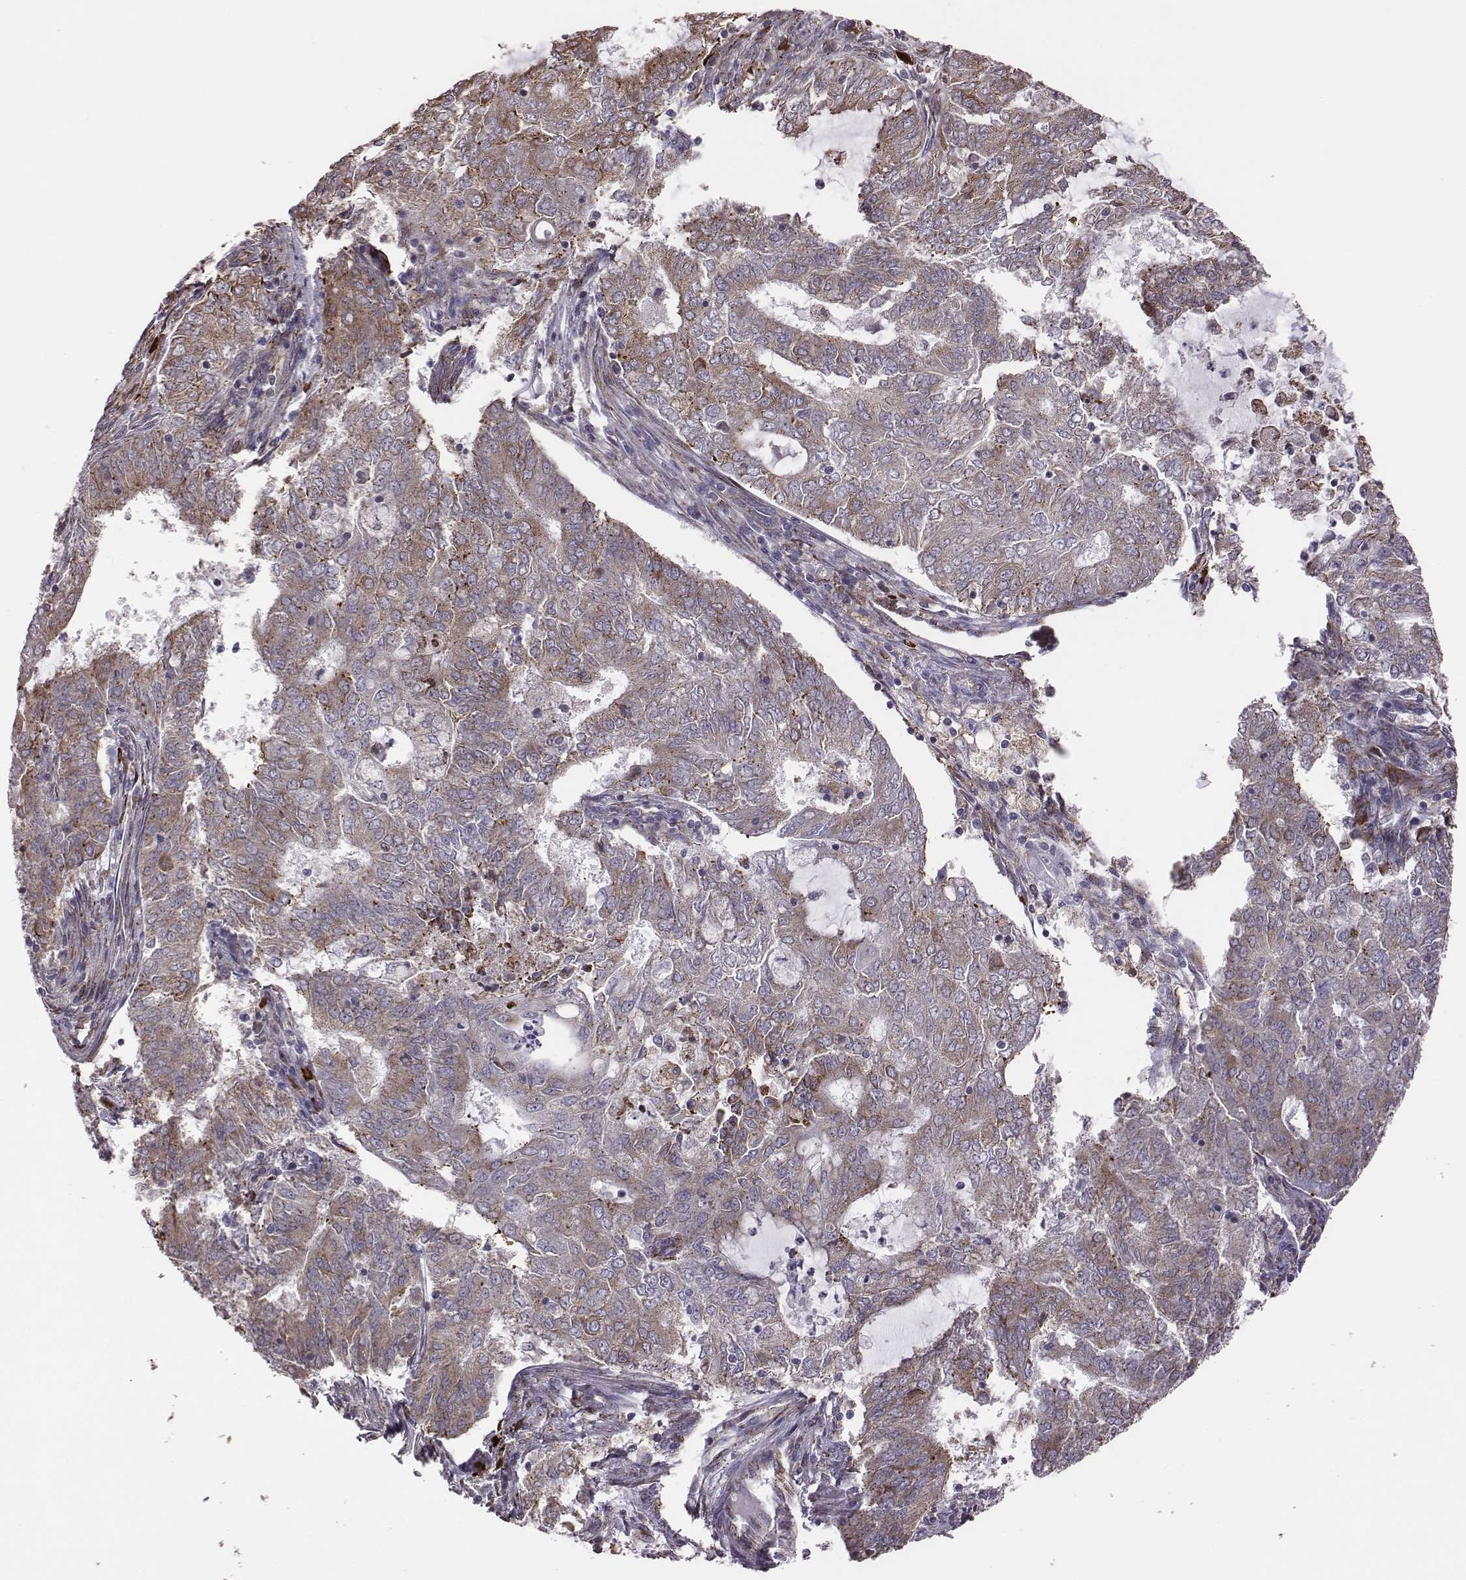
{"staining": {"intensity": "moderate", "quantity": ">75%", "location": "cytoplasmic/membranous"}, "tissue": "endometrial cancer", "cell_type": "Tumor cells", "image_type": "cancer", "snomed": [{"axis": "morphology", "description": "Adenocarcinoma, NOS"}, {"axis": "topography", "description": "Endometrium"}], "caption": "Brown immunohistochemical staining in endometrial adenocarcinoma exhibits moderate cytoplasmic/membranous staining in approximately >75% of tumor cells. The staining is performed using DAB (3,3'-diaminobenzidine) brown chromogen to label protein expression. The nuclei are counter-stained blue using hematoxylin.", "gene": "SELENOI", "patient": {"sex": "female", "age": 62}}